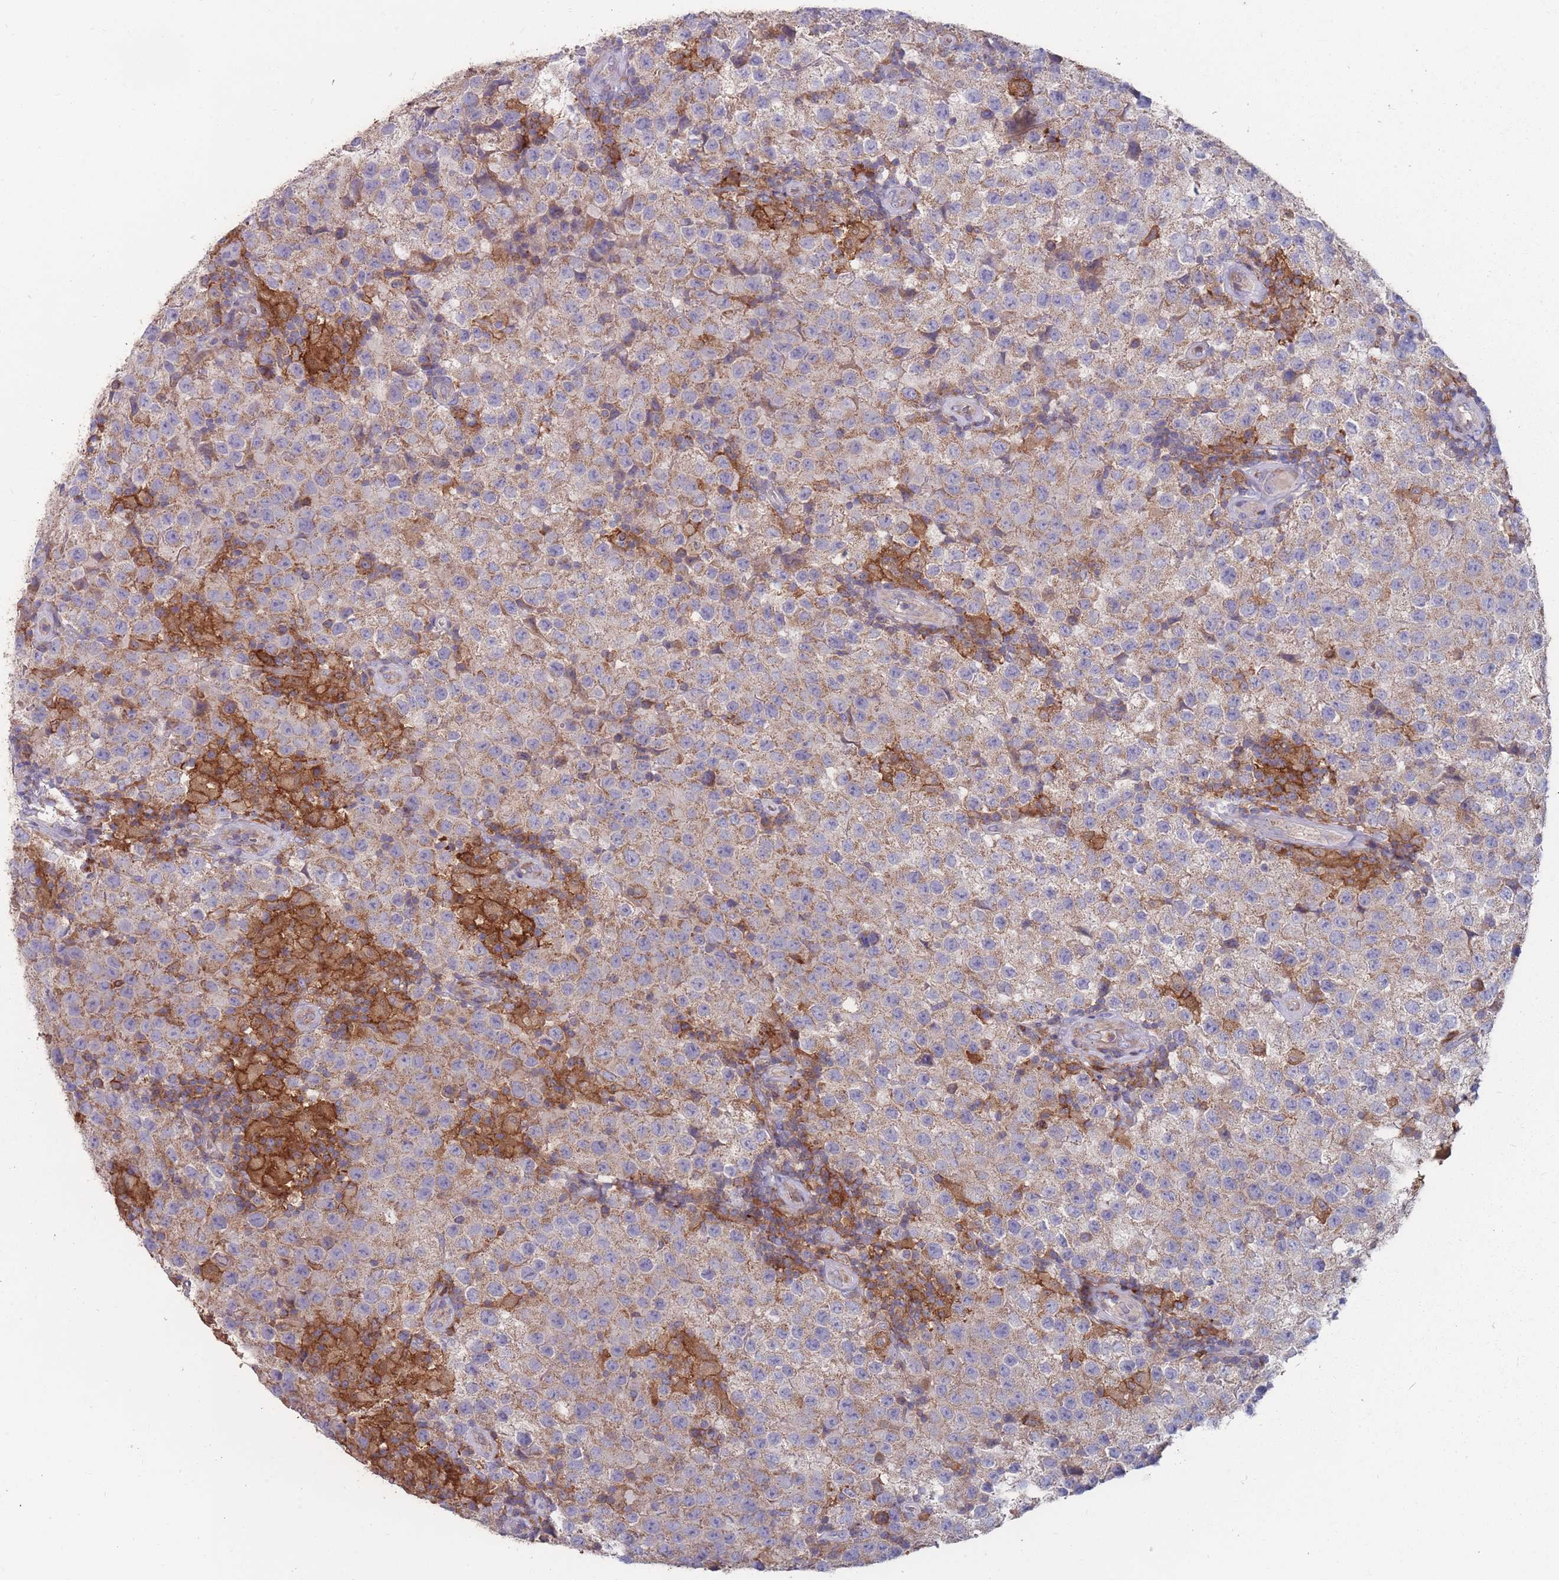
{"staining": {"intensity": "moderate", "quantity": ">75%", "location": "cytoplasmic/membranous"}, "tissue": "testis cancer", "cell_type": "Tumor cells", "image_type": "cancer", "snomed": [{"axis": "morphology", "description": "Seminoma, NOS"}, {"axis": "morphology", "description": "Carcinoma, Embryonal, NOS"}, {"axis": "topography", "description": "Testis"}], "caption": "Immunohistochemical staining of seminoma (testis) demonstrates moderate cytoplasmic/membranous protein positivity in approximately >75% of tumor cells.", "gene": "CD33", "patient": {"sex": "male", "age": 41}}